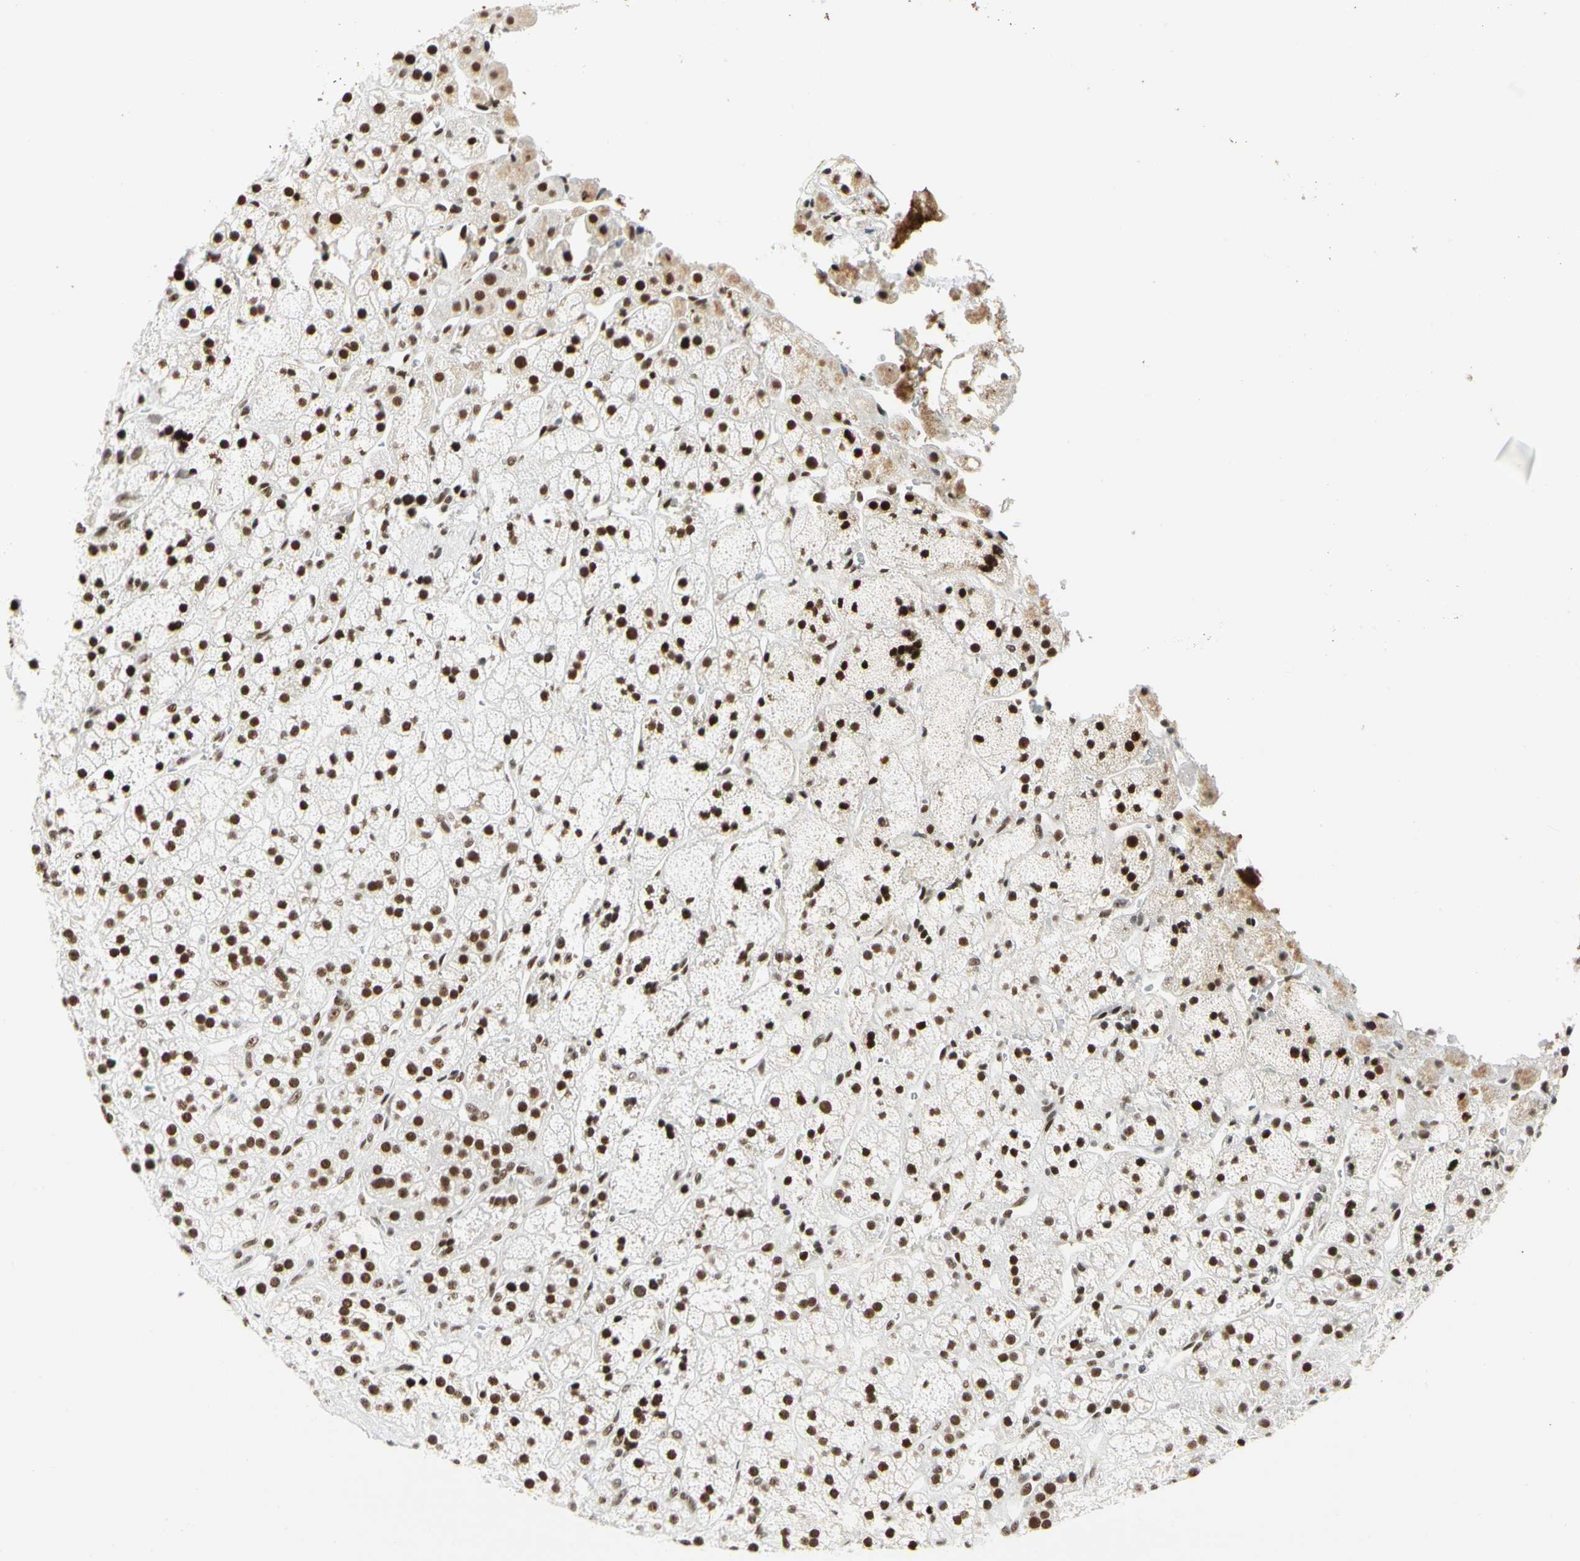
{"staining": {"intensity": "strong", "quantity": ">75%", "location": "nuclear"}, "tissue": "adrenal gland", "cell_type": "Glandular cells", "image_type": "normal", "snomed": [{"axis": "morphology", "description": "Normal tissue, NOS"}, {"axis": "topography", "description": "Adrenal gland"}], "caption": "A brown stain labels strong nuclear expression of a protein in glandular cells of normal human adrenal gland.", "gene": "ZSCAN16", "patient": {"sex": "male", "age": 56}}